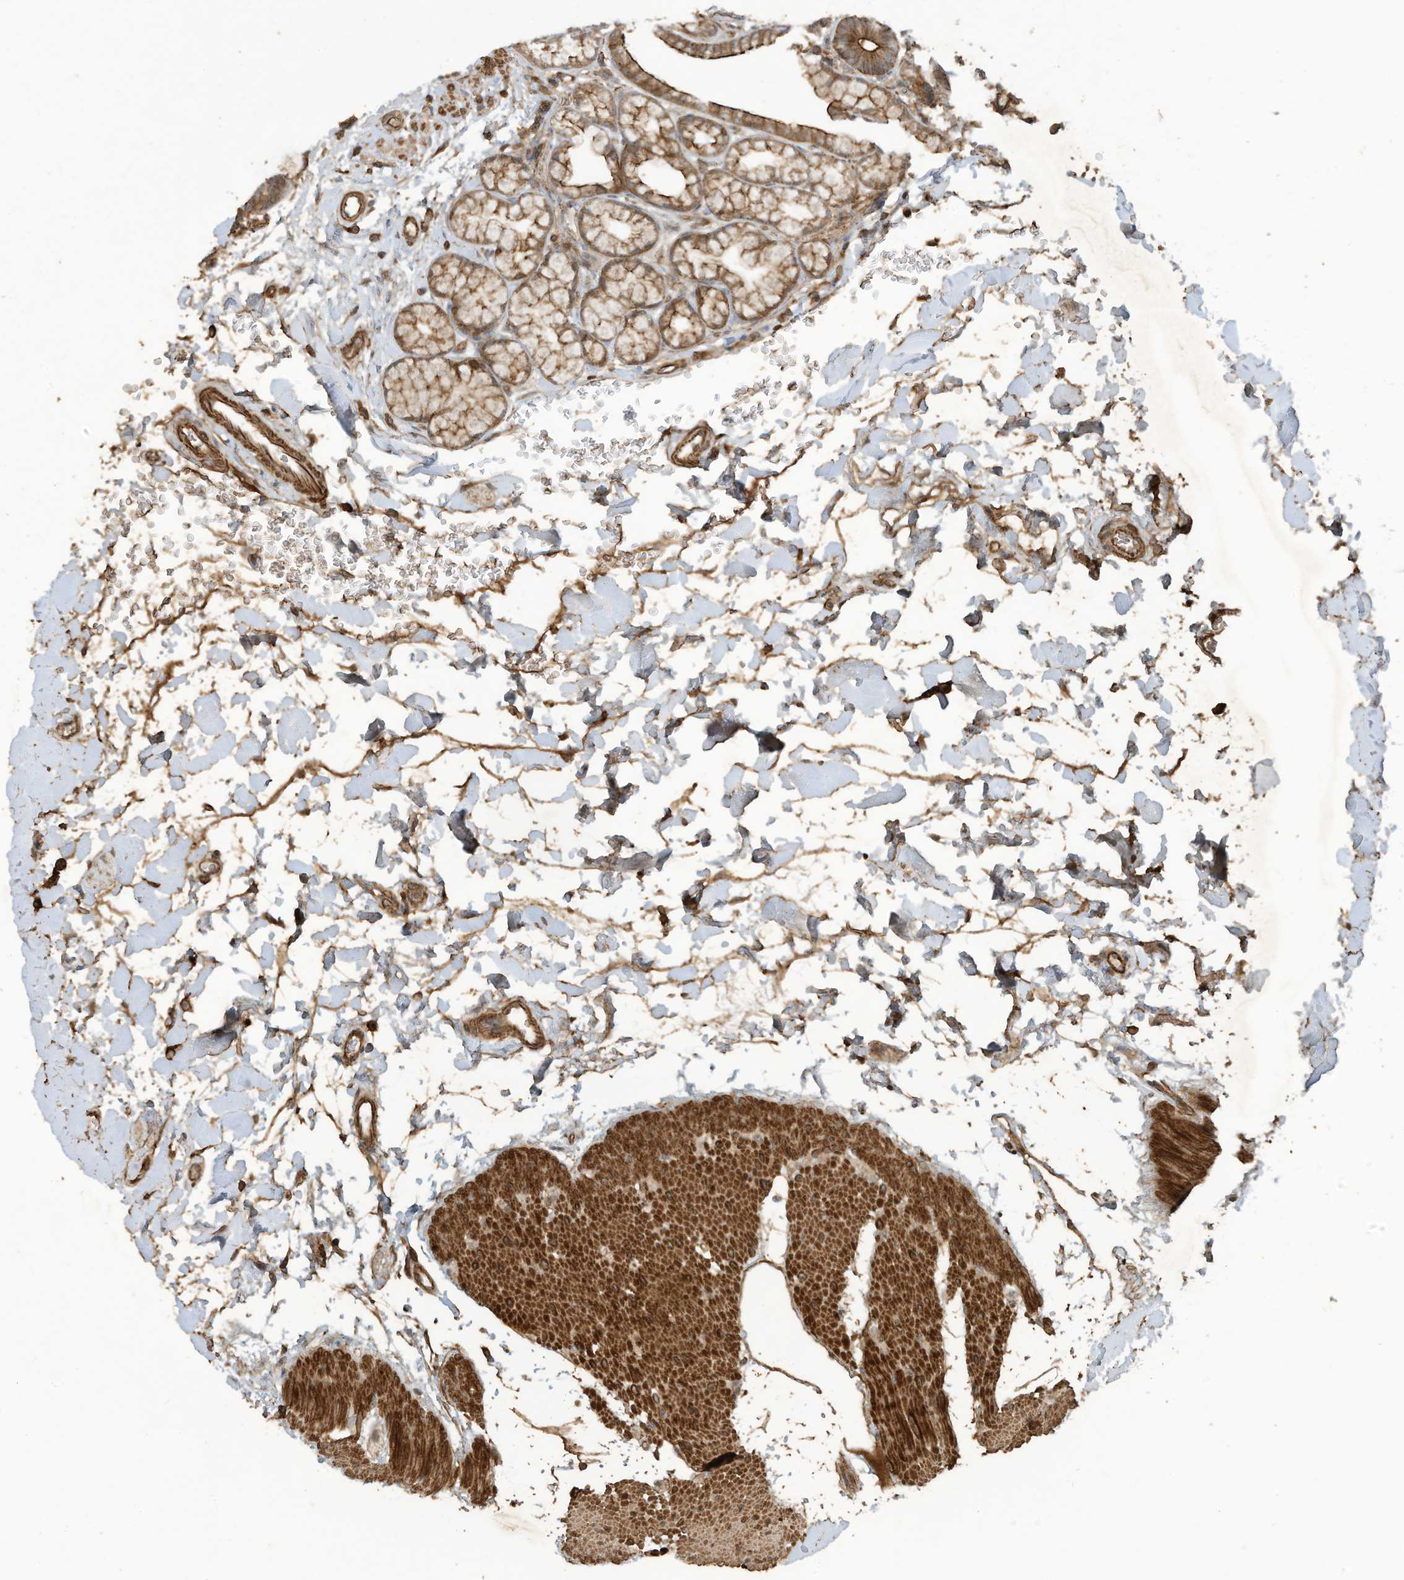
{"staining": {"intensity": "strong", "quantity": ">75%", "location": "cytoplasmic/membranous"}, "tissue": "duodenum", "cell_type": "Glandular cells", "image_type": "normal", "snomed": [{"axis": "morphology", "description": "Normal tissue, NOS"}, {"axis": "topography", "description": "Duodenum"}], "caption": "Brown immunohistochemical staining in normal duodenum displays strong cytoplasmic/membranous staining in approximately >75% of glandular cells. (brown staining indicates protein expression, while blue staining denotes nuclei).", "gene": "DDIT4", "patient": {"sex": "male", "age": 54}}